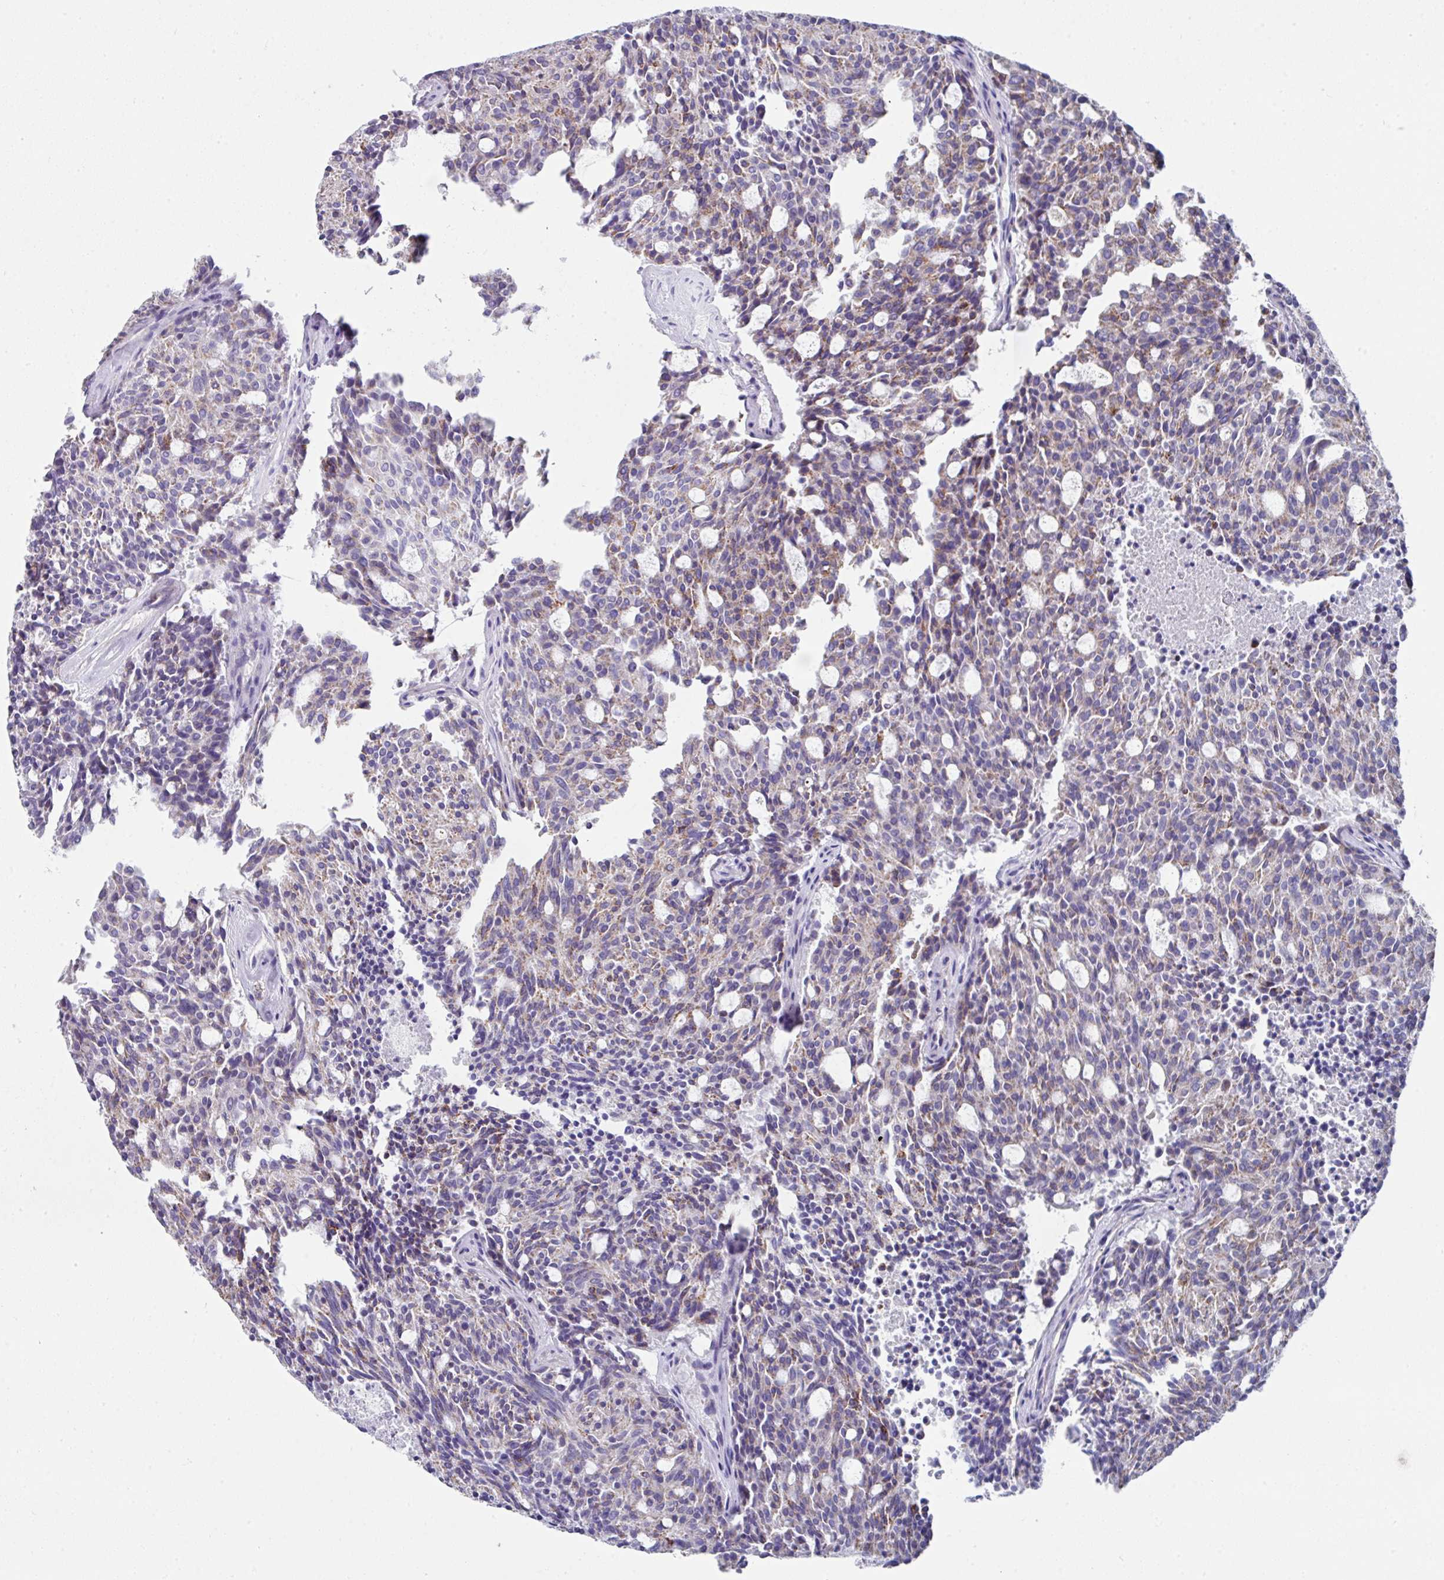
{"staining": {"intensity": "weak", "quantity": "25%-75%", "location": "cytoplasmic/membranous"}, "tissue": "carcinoid", "cell_type": "Tumor cells", "image_type": "cancer", "snomed": [{"axis": "morphology", "description": "Carcinoid, malignant, NOS"}, {"axis": "topography", "description": "Pancreas"}], "caption": "Immunohistochemistry (IHC) image of human carcinoid stained for a protein (brown), which displays low levels of weak cytoplasmic/membranous staining in approximately 25%-75% of tumor cells.", "gene": "CLDN1", "patient": {"sex": "female", "age": 54}}